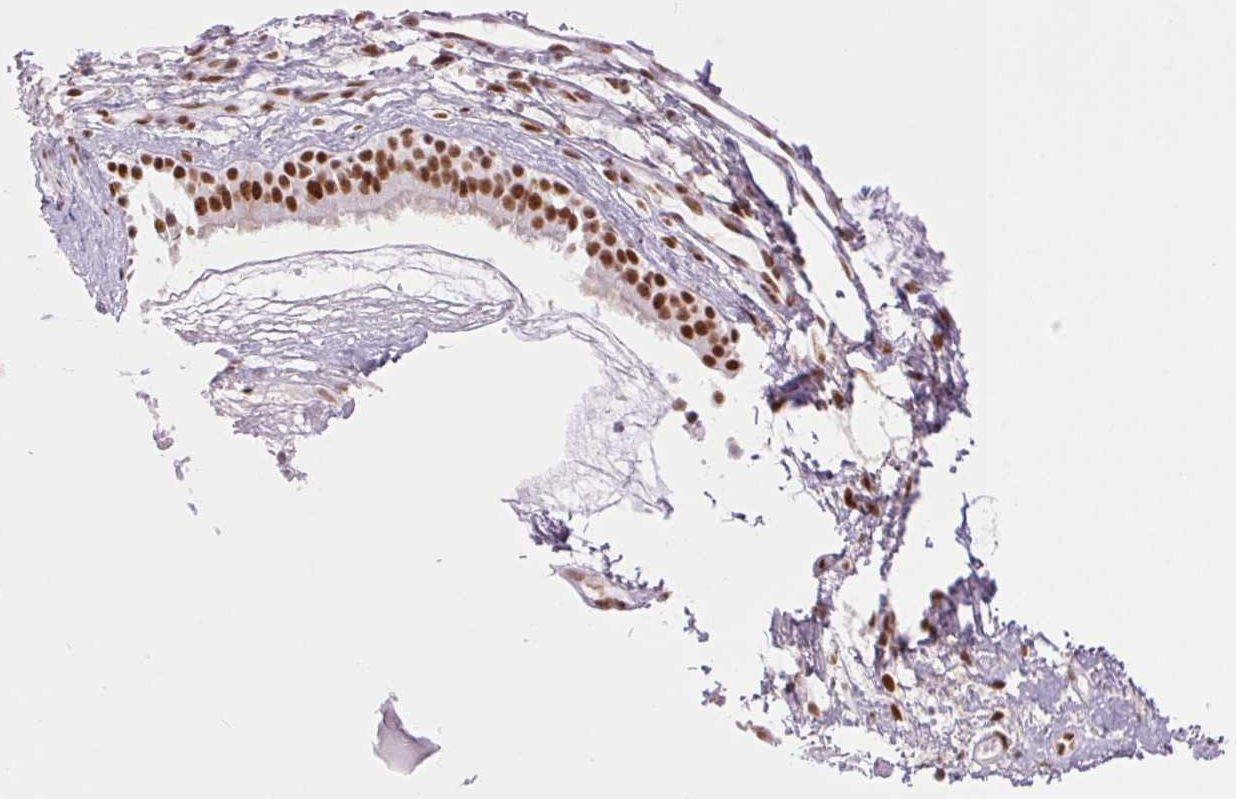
{"staining": {"intensity": "strong", "quantity": ">75%", "location": "nuclear"}, "tissue": "nasopharynx", "cell_type": "Respiratory epithelial cells", "image_type": "normal", "snomed": [{"axis": "morphology", "description": "Normal tissue, NOS"}, {"axis": "topography", "description": "Nasopharynx"}], "caption": "Protein staining demonstrates strong nuclear positivity in about >75% of respiratory epithelial cells in benign nasopharynx. The staining was performed using DAB, with brown indicating positive protein expression. Nuclei are stained blue with hematoxylin.", "gene": "ZFR2", "patient": {"sex": "male", "age": 24}}